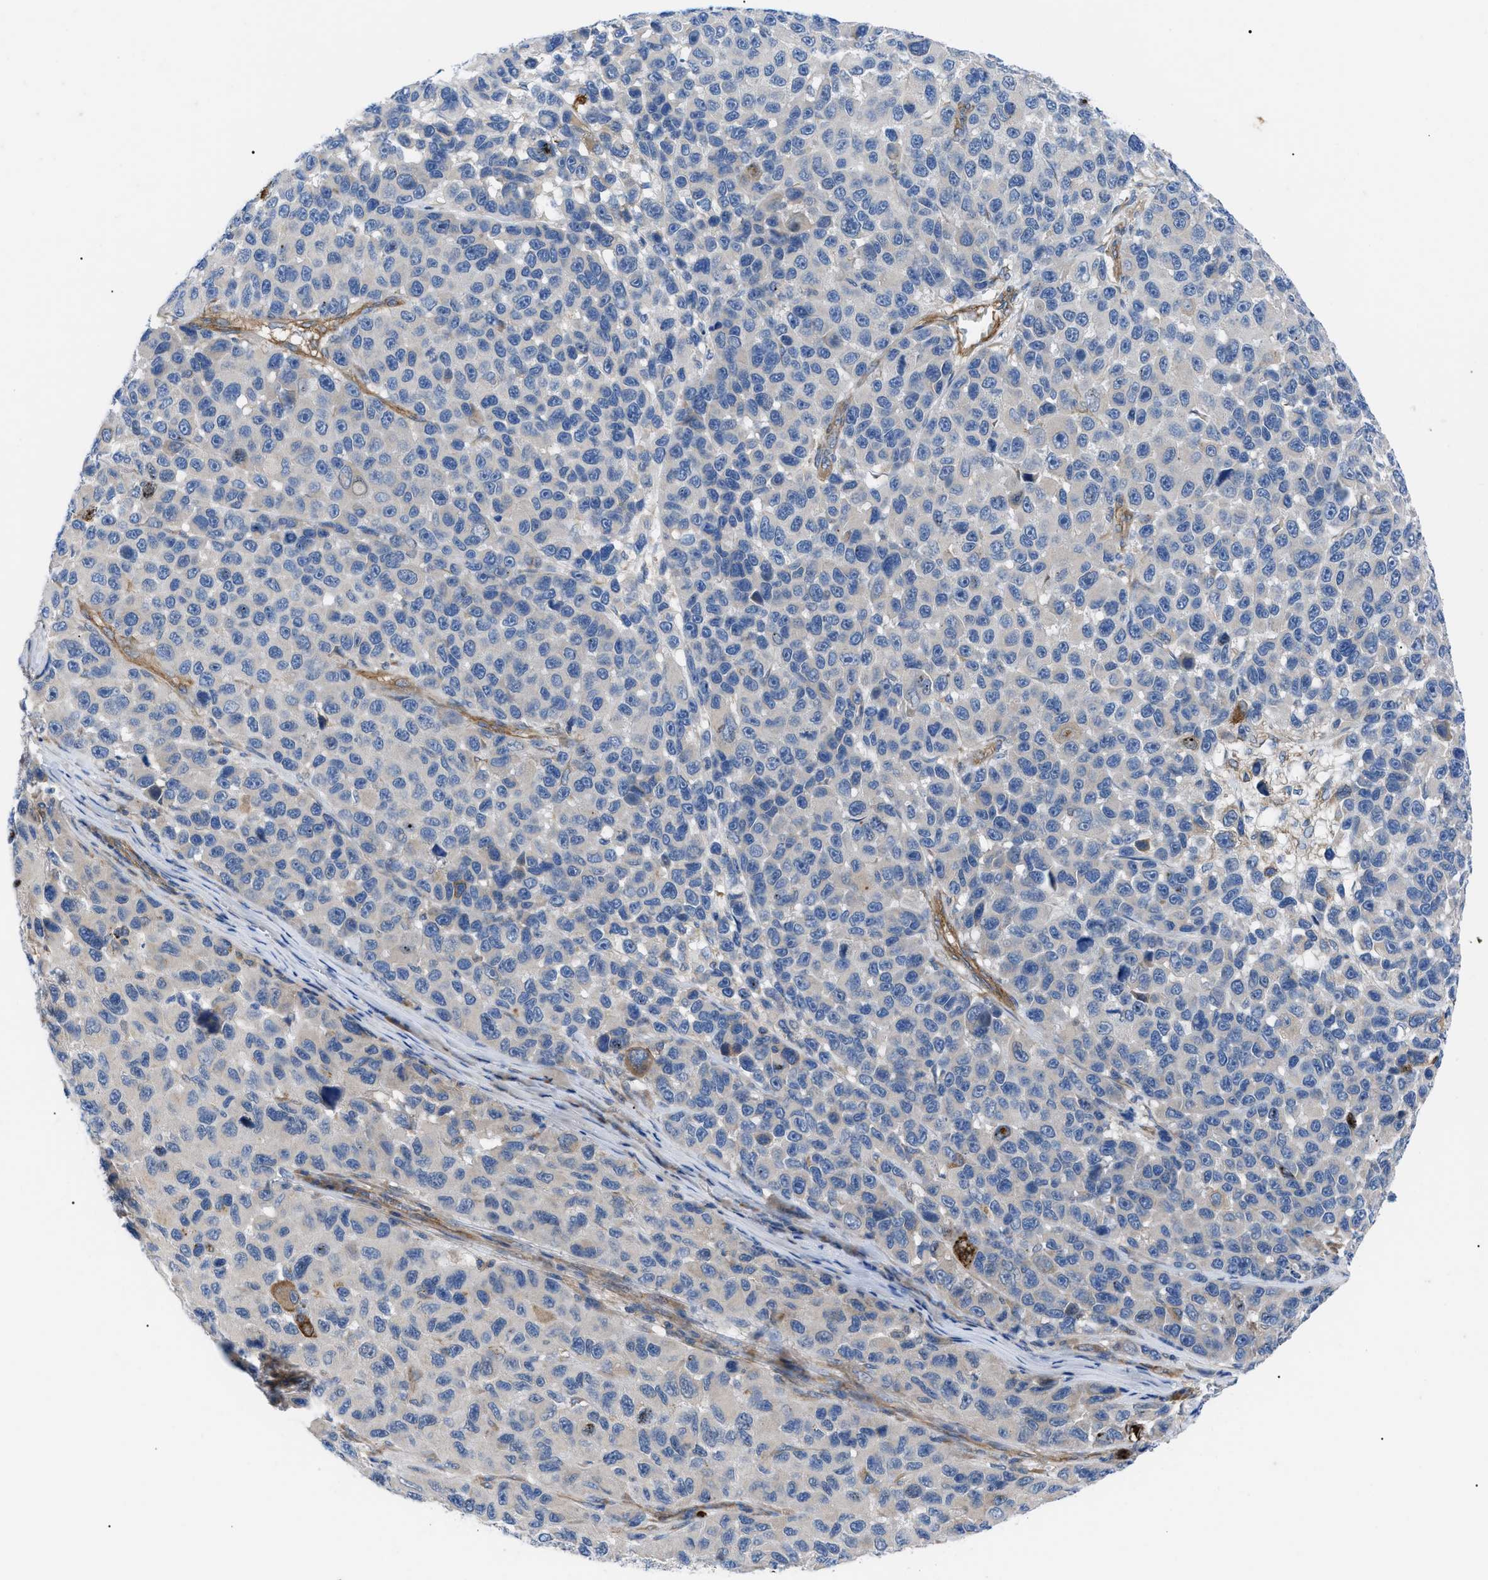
{"staining": {"intensity": "negative", "quantity": "none", "location": "none"}, "tissue": "melanoma", "cell_type": "Tumor cells", "image_type": "cancer", "snomed": [{"axis": "morphology", "description": "Malignant melanoma, NOS"}, {"axis": "topography", "description": "Skin"}], "caption": "The immunohistochemistry (IHC) histopathology image has no significant staining in tumor cells of melanoma tissue. Brightfield microscopy of immunohistochemistry stained with DAB (3,3'-diaminobenzidine) (brown) and hematoxylin (blue), captured at high magnification.", "gene": "HSPB8", "patient": {"sex": "male", "age": 53}}